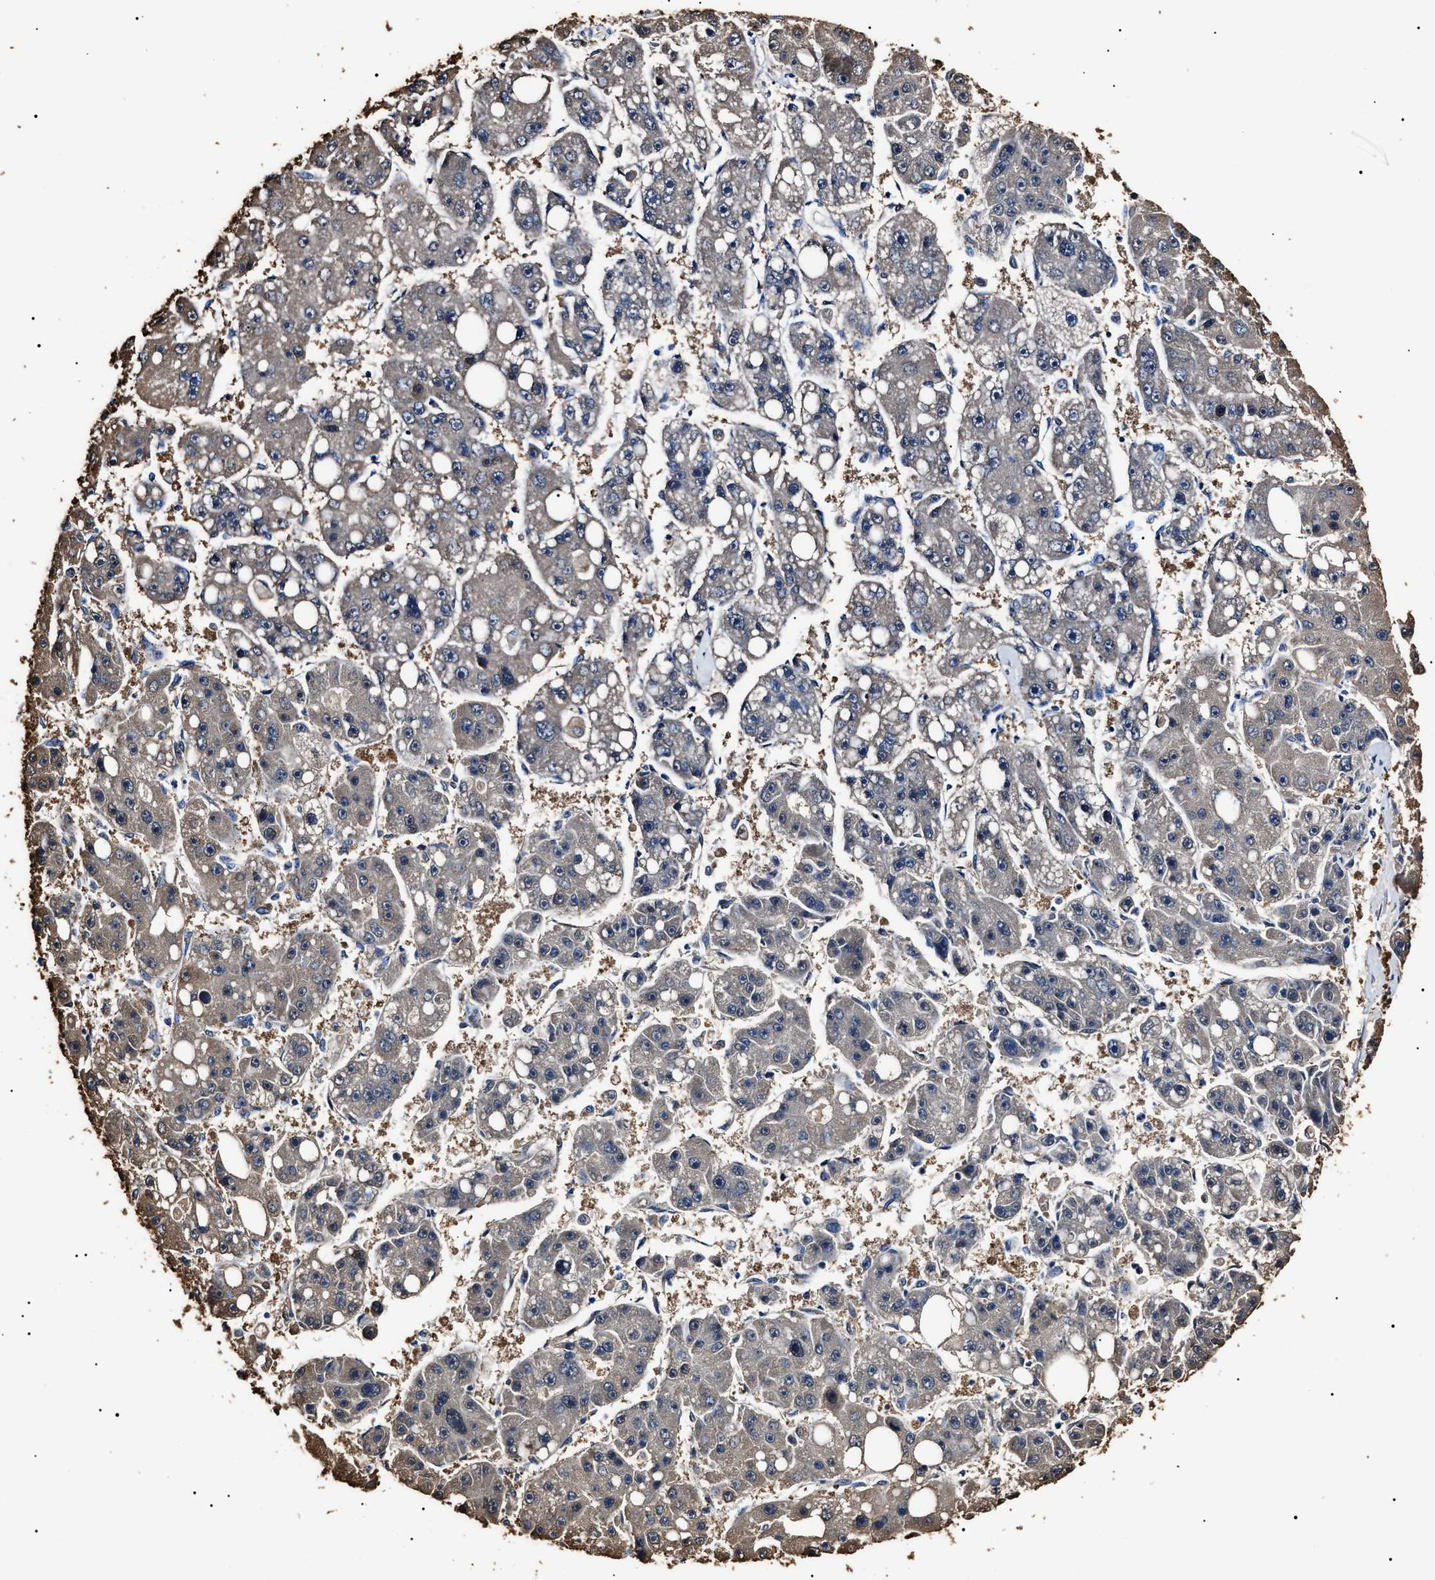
{"staining": {"intensity": "weak", "quantity": "<25%", "location": "cytoplasmic/membranous"}, "tissue": "liver cancer", "cell_type": "Tumor cells", "image_type": "cancer", "snomed": [{"axis": "morphology", "description": "Carcinoma, Hepatocellular, NOS"}, {"axis": "topography", "description": "Liver"}], "caption": "Immunohistochemistry of hepatocellular carcinoma (liver) shows no positivity in tumor cells. The staining is performed using DAB (3,3'-diaminobenzidine) brown chromogen with nuclei counter-stained in using hematoxylin.", "gene": "ALDH1A1", "patient": {"sex": "female", "age": 61}}